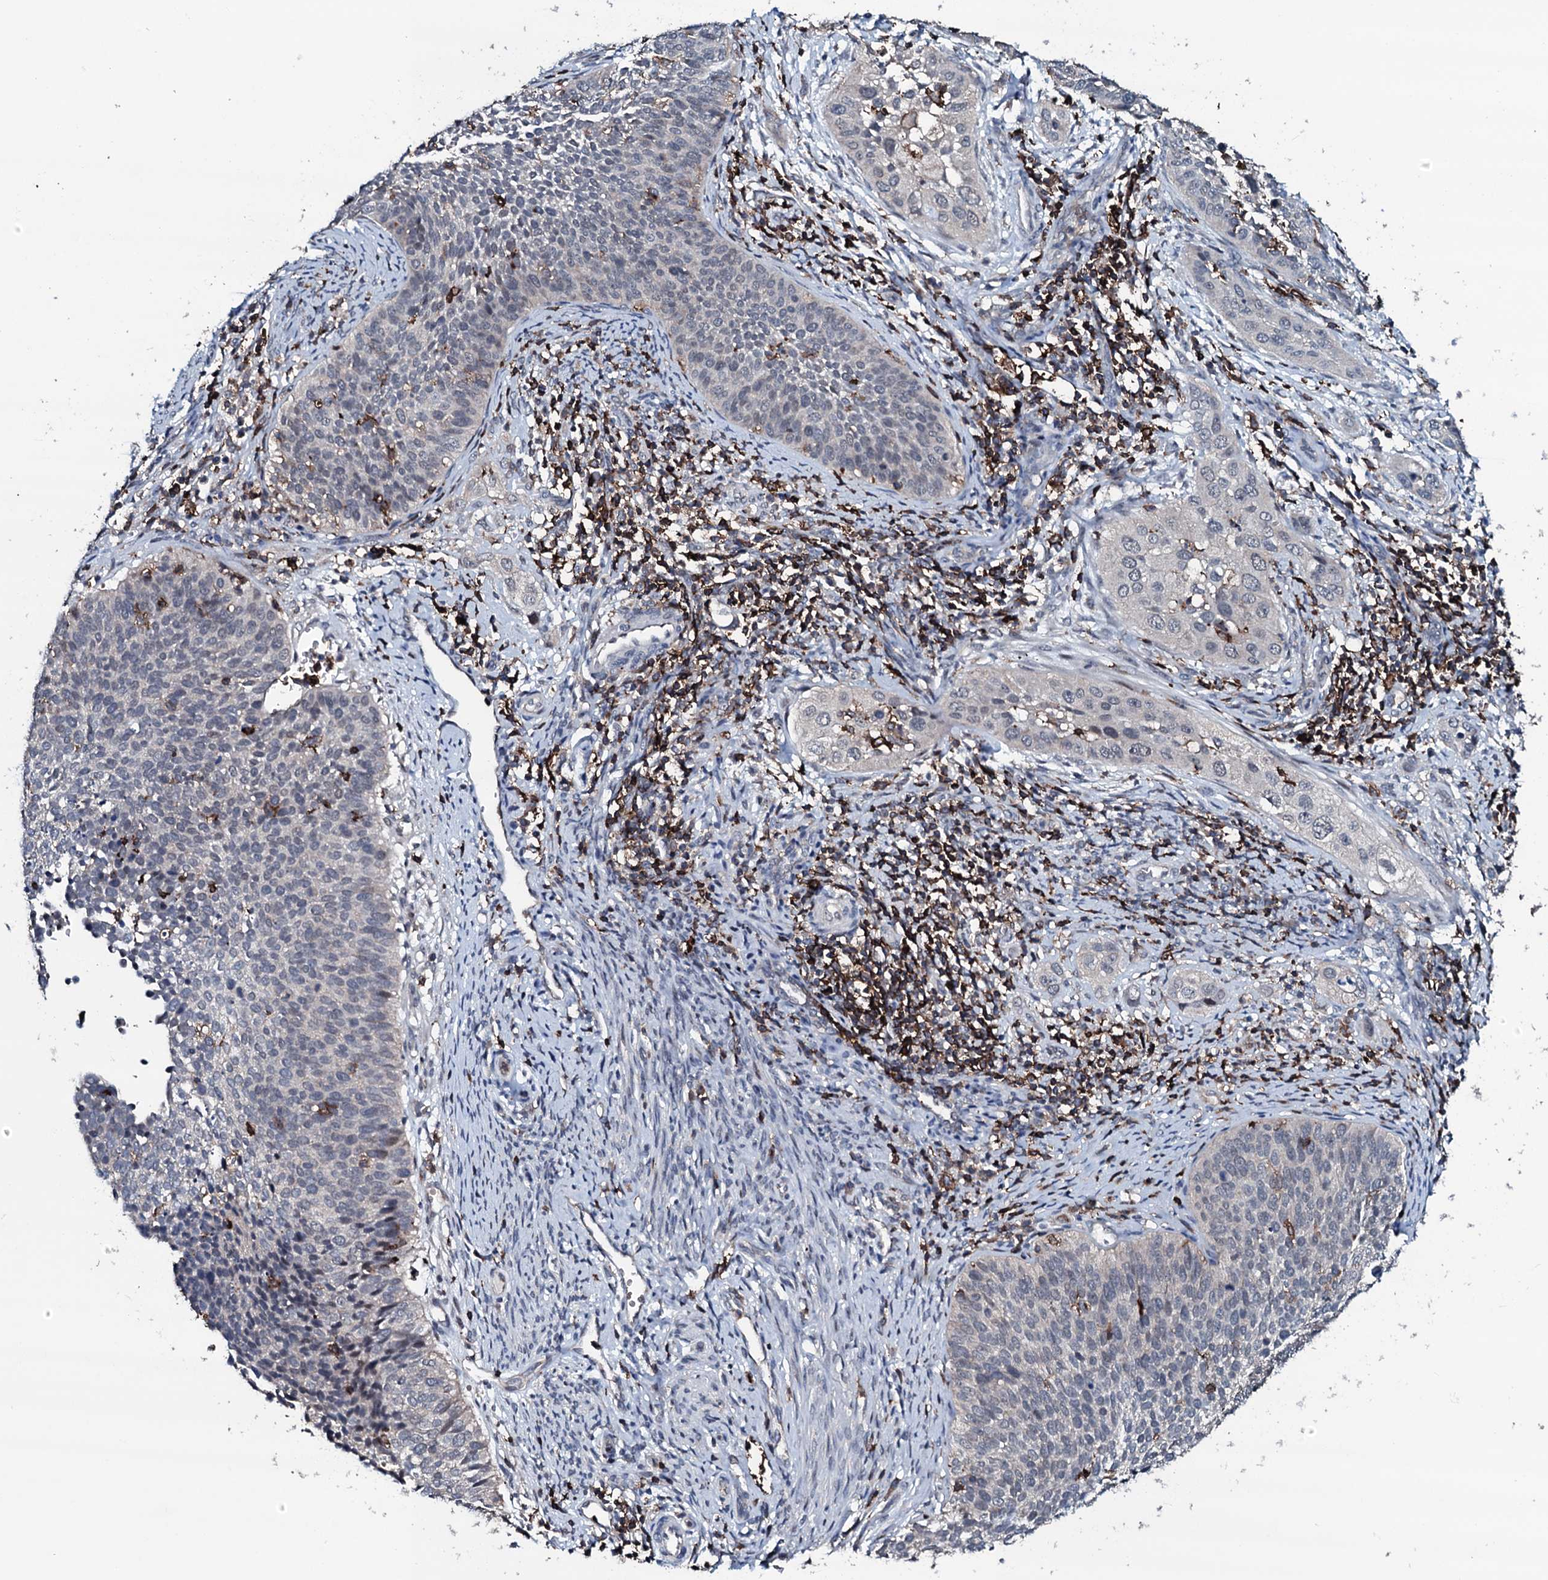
{"staining": {"intensity": "negative", "quantity": "none", "location": "none"}, "tissue": "cervical cancer", "cell_type": "Tumor cells", "image_type": "cancer", "snomed": [{"axis": "morphology", "description": "Squamous cell carcinoma, NOS"}, {"axis": "topography", "description": "Cervix"}], "caption": "This is an immunohistochemistry (IHC) photomicrograph of human cervical cancer. There is no expression in tumor cells.", "gene": "OGFOD2", "patient": {"sex": "female", "age": 34}}